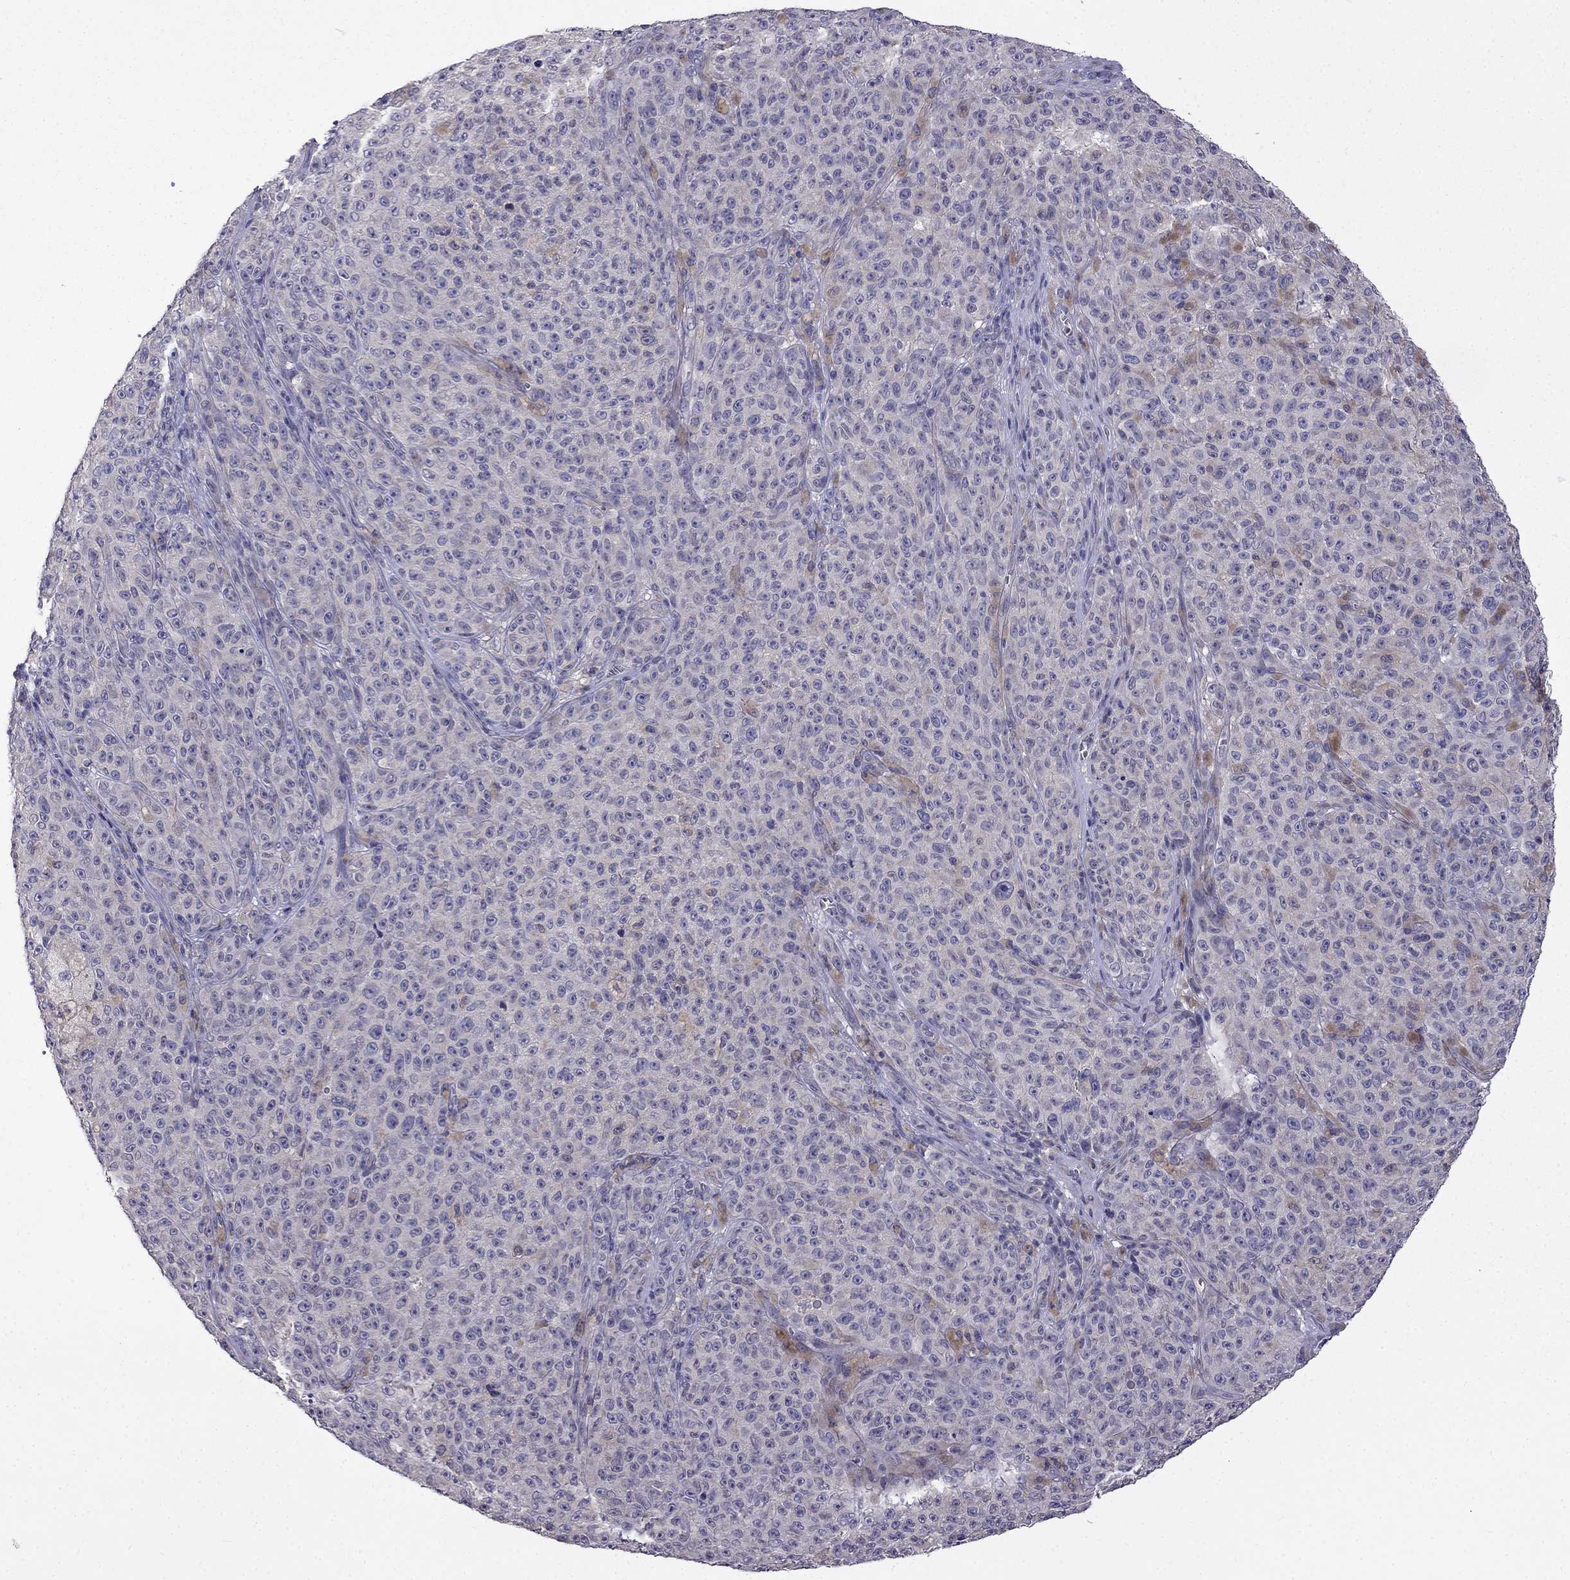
{"staining": {"intensity": "negative", "quantity": "none", "location": "none"}, "tissue": "melanoma", "cell_type": "Tumor cells", "image_type": "cancer", "snomed": [{"axis": "morphology", "description": "Malignant melanoma, NOS"}, {"axis": "topography", "description": "Skin"}], "caption": "This photomicrograph is of malignant melanoma stained with immunohistochemistry (IHC) to label a protein in brown with the nuclei are counter-stained blue. There is no expression in tumor cells. (DAB (3,3'-diaminobenzidine) immunohistochemistry with hematoxylin counter stain).", "gene": "SCNN1D", "patient": {"sex": "female", "age": 82}}